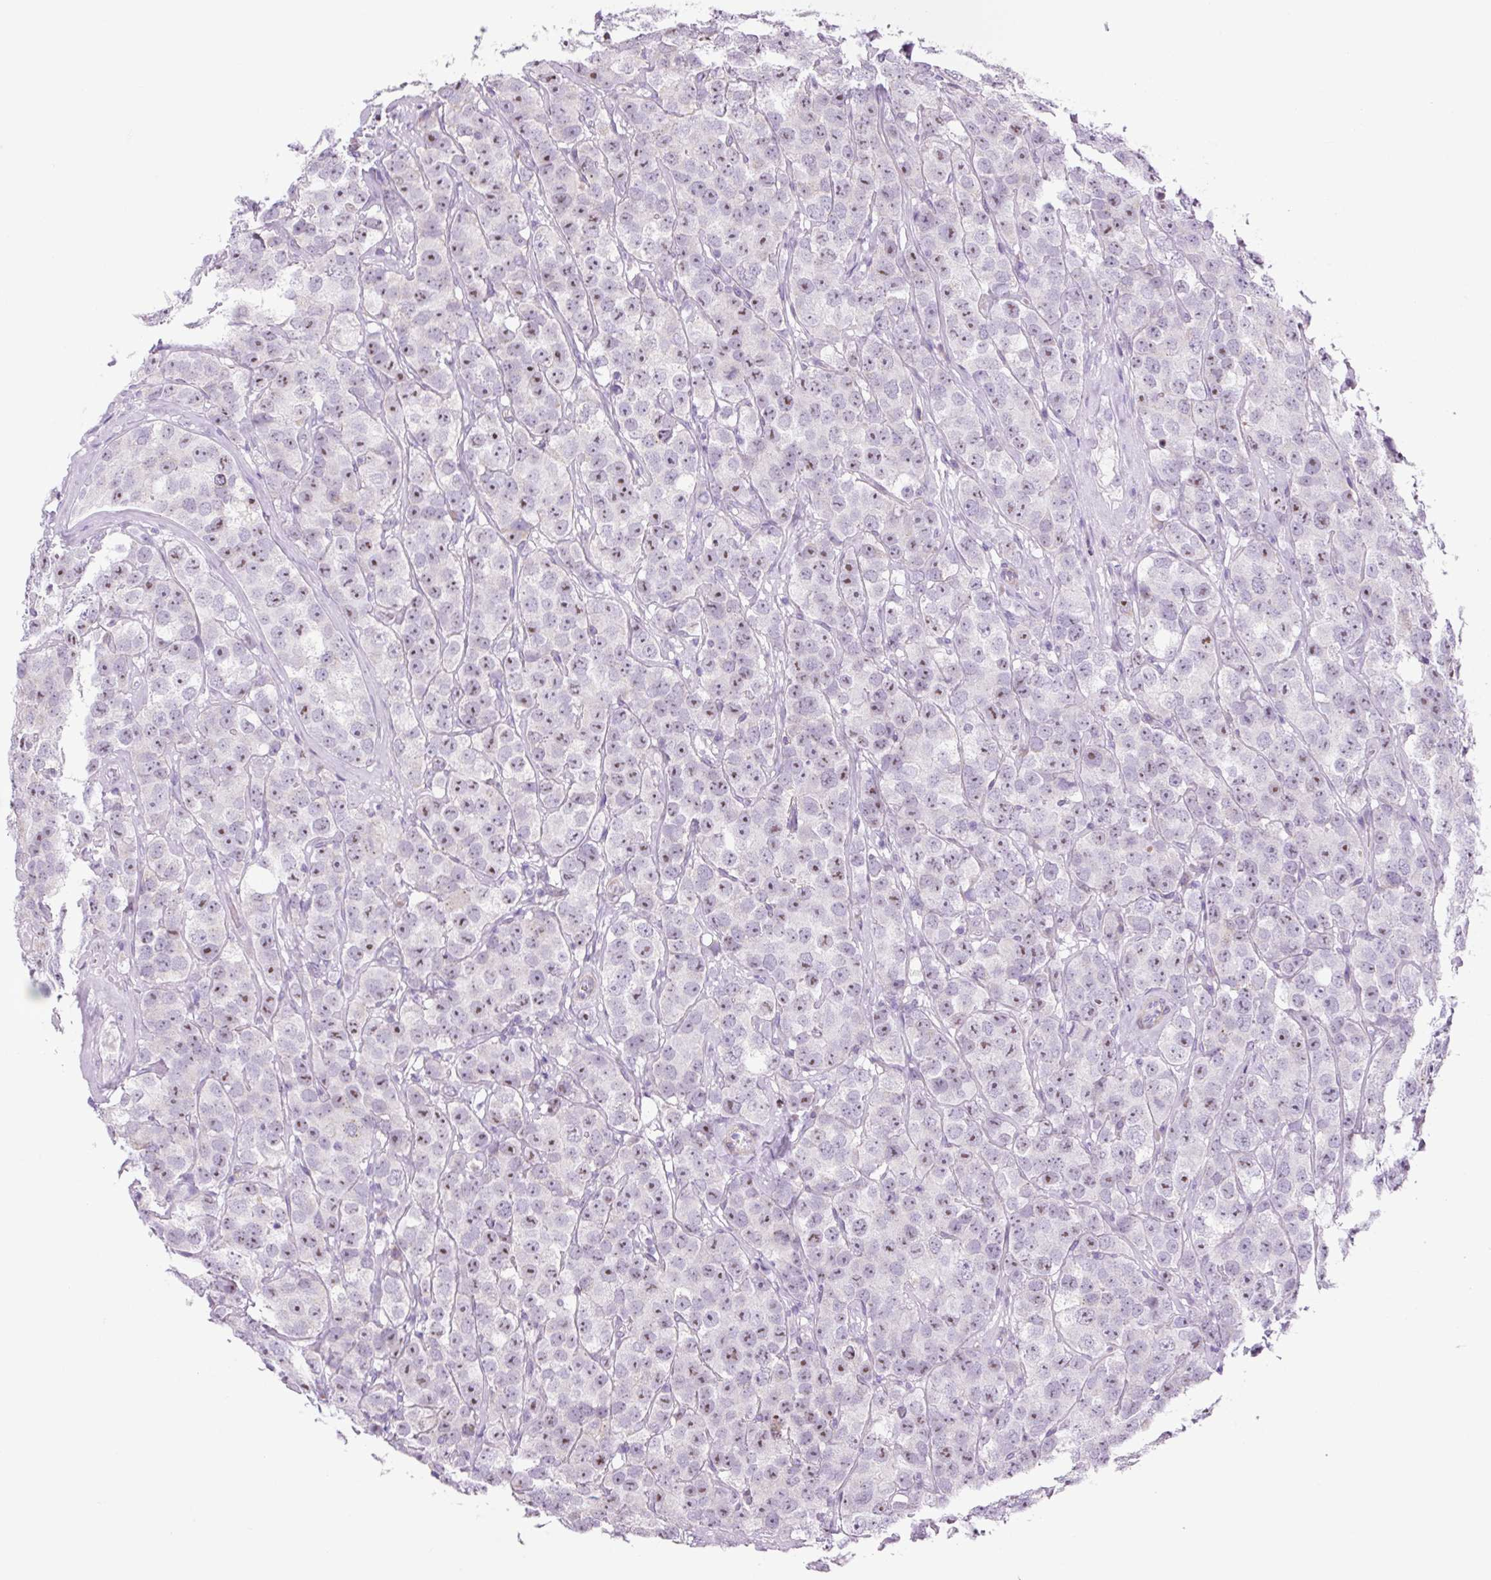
{"staining": {"intensity": "moderate", "quantity": ">75%", "location": "nuclear"}, "tissue": "testis cancer", "cell_type": "Tumor cells", "image_type": "cancer", "snomed": [{"axis": "morphology", "description": "Seminoma, NOS"}, {"axis": "topography", "description": "Testis"}], "caption": "Protein expression analysis of testis seminoma reveals moderate nuclear expression in approximately >75% of tumor cells. (Stains: DAB in brown, nuclei in blue, Microscopy: brightfield microscopy at high magnification).", "gene": "RRS1", "patient": {"sex": "male", "age": 28}}